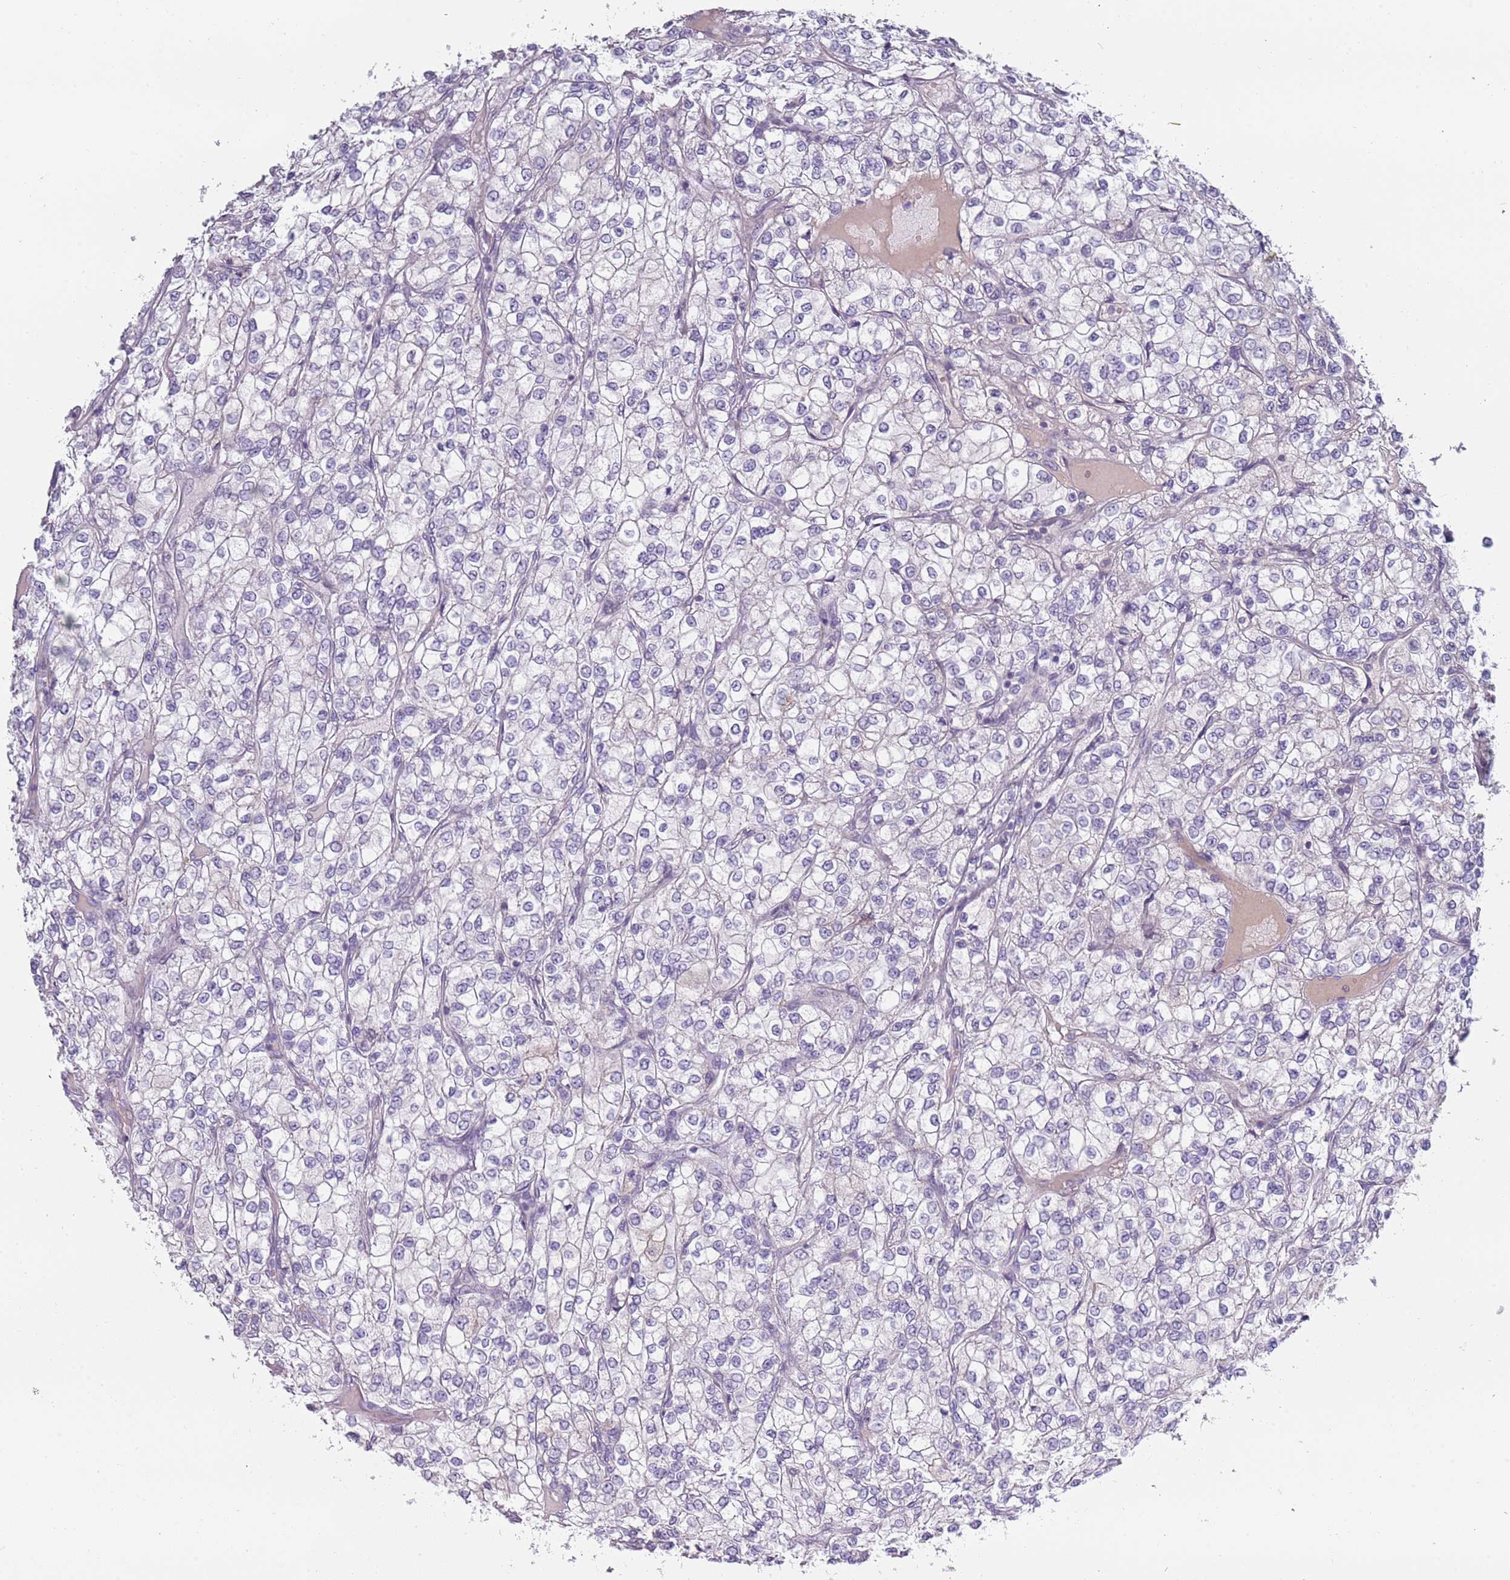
{"staining": {"intensity": "negative", "quantity": "none", "location": "none"}, "tissue": "renal cancer", "cell_type": "Tumor cells", "image_type": "cancer", "snomed": [{"axis": "morphology", "description": "Adenocarcinoma, NOS"}, {"axis": "topography", "description": "Kidney"}], "caption": "Micrograph shows no protein positivity in tumor cells of adenocarcinoma (renal) tissue.", "gene": "TNFRSF6B", "patient": {"sex": "male", "age": 80}}